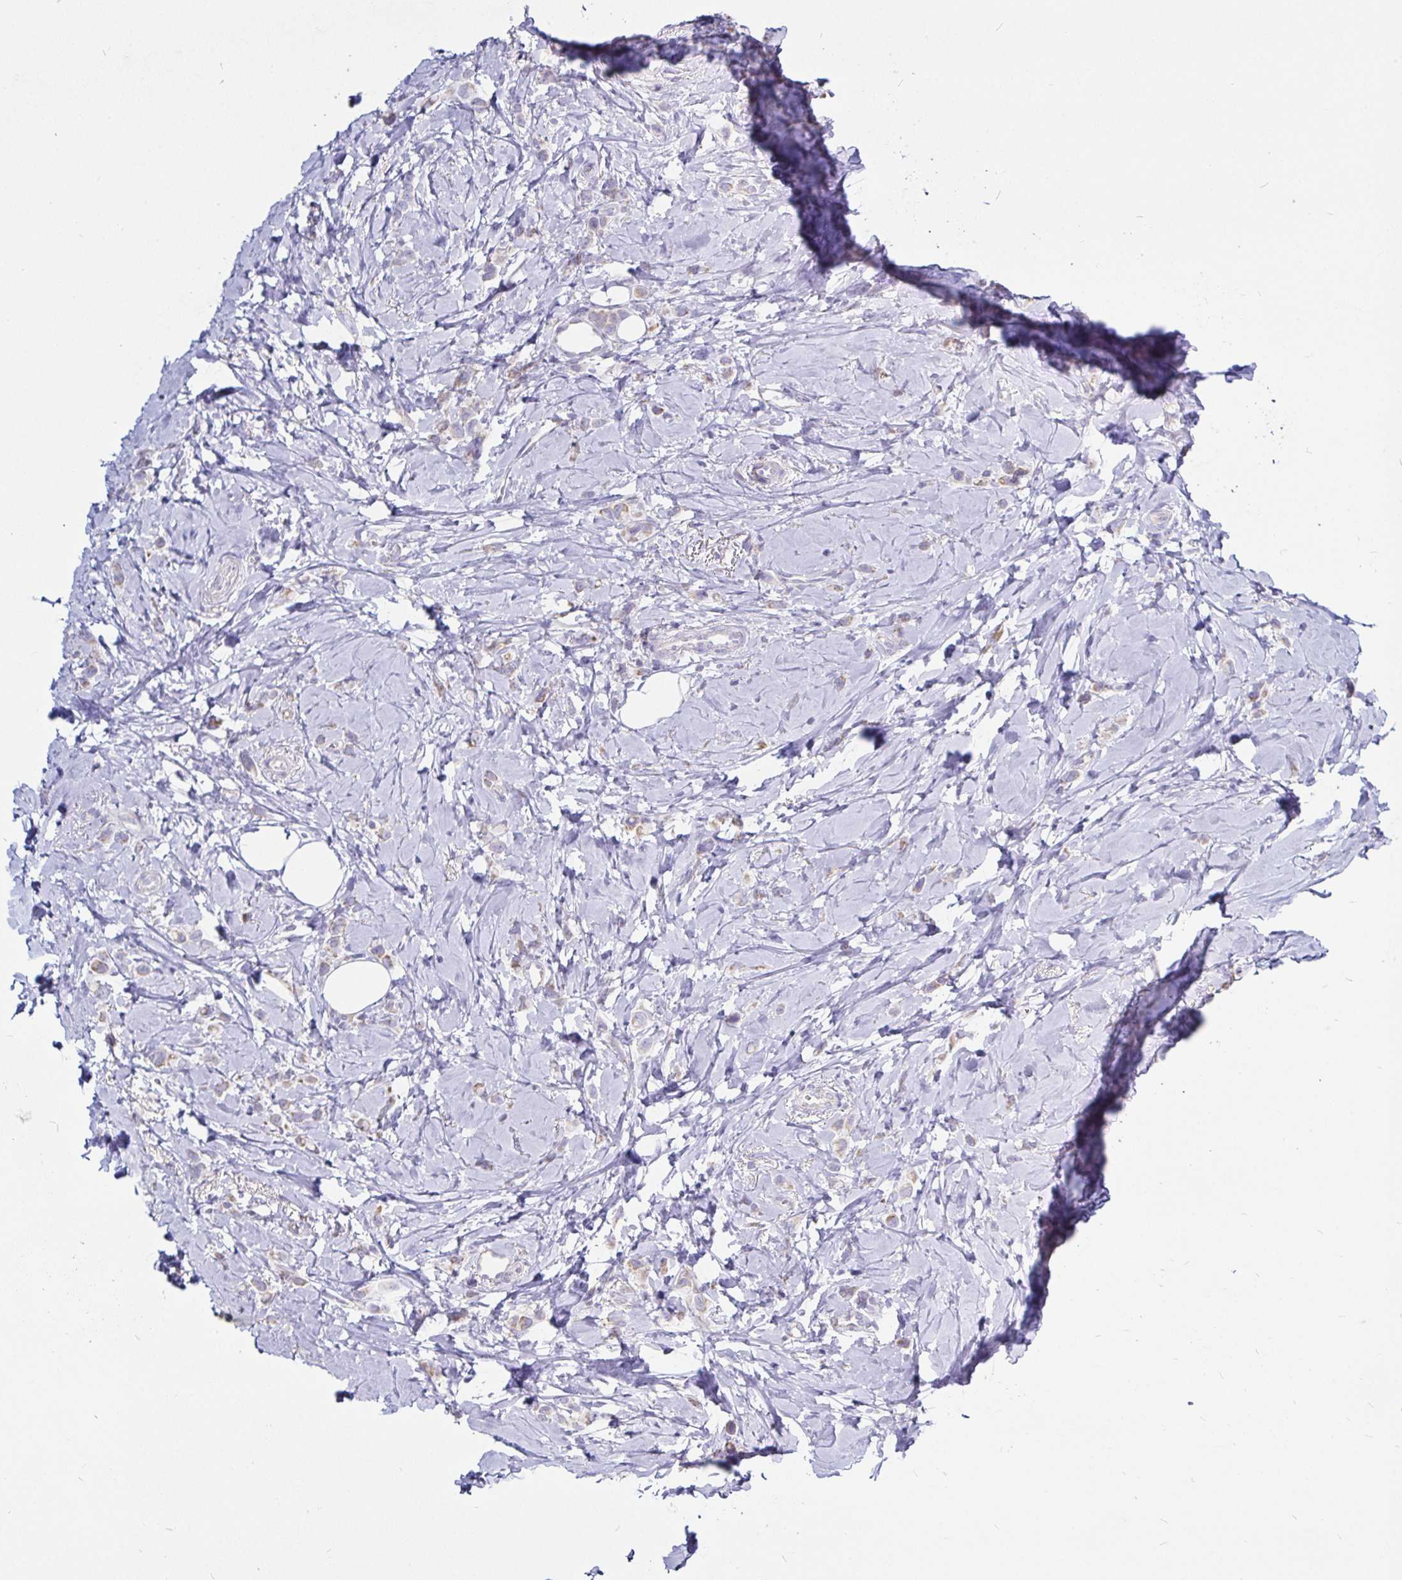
{"staining": {"intensity": "negative", "quantity": "none", "location": "none"}, "tissue": "breast cancer", "cell_type": "Tumor cells", "image_type": "cancer", "snomed": [{"axis": "morphology", "description": "Lobular carcinoma"}, {"axis": "topography", "description": "Breast"}], "caption": "DAB (3,3'-diaminobenzidine) immunohistochemical staining of human breast cancer demonstrates no significant staining in tumor cells.", "gene": "PGAM2", "patient": {"sex": "female", "age": 66}}